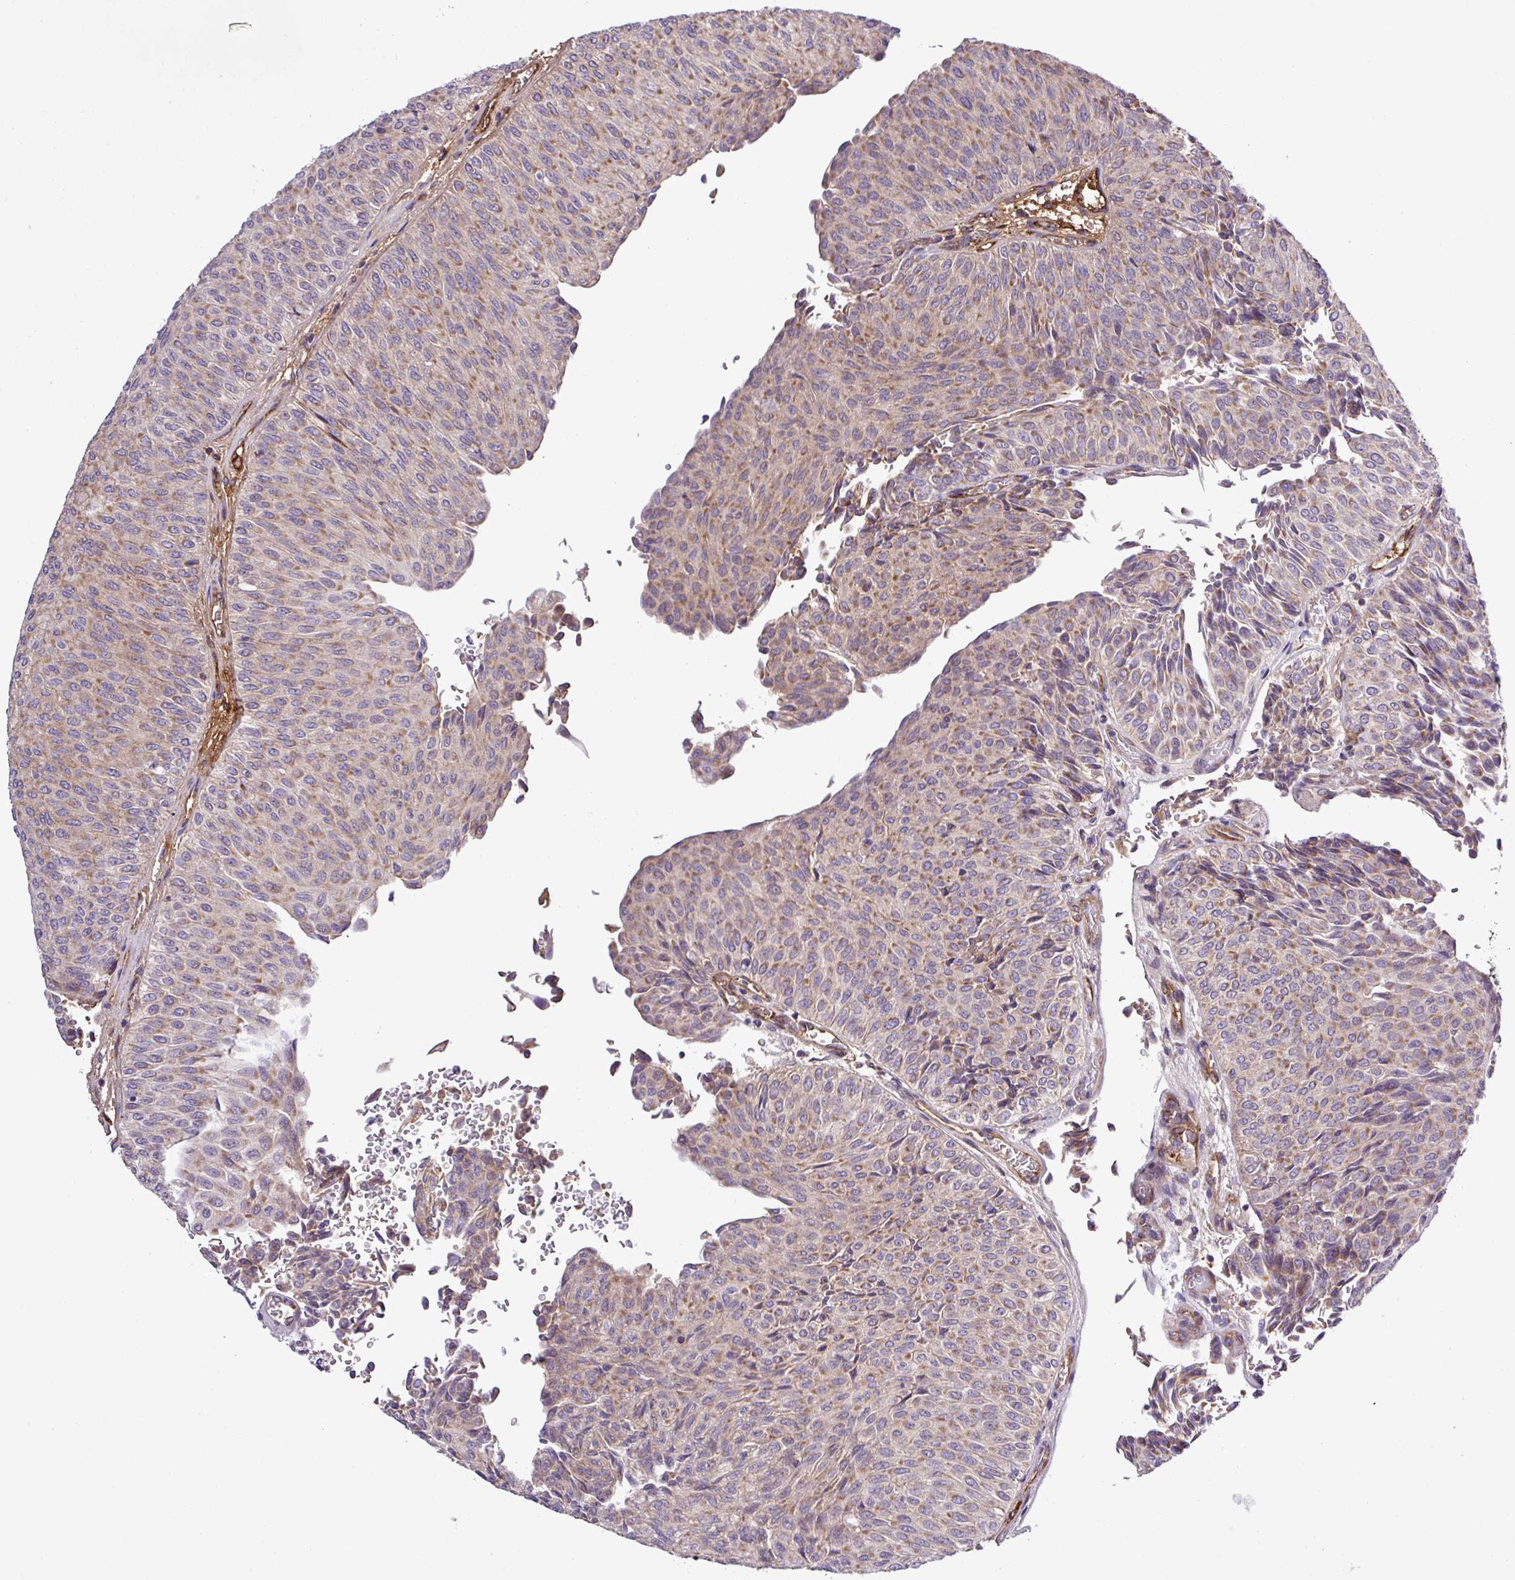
{"staining": {"intensity": "moderate", "quantity": ">75%", "location": "cytoplasmic/membranous"}, "tissue": "urothelial cancer", "cell_type": "Tumor cells", "image_type": "cancer", "snomed": [{"axis": "morphology", "description": "Urothelial carcinoma, Low grade"}, {"axis": "topography", "description": "Urinary bladder"}], "caption": "A brown stain shows moderate cytoplasmic/membranous positivity of a protein in human urothelial carcinoma (low-grade) tumor cells. The staining is performed using DAB (3,3'-diaminobenzidine) brown chromogen to label protein expression. The nuclei are counter-stained blue using hematoxylin.", "gene": "CWH43", "patient": {"sex": "male", "age": 78}}